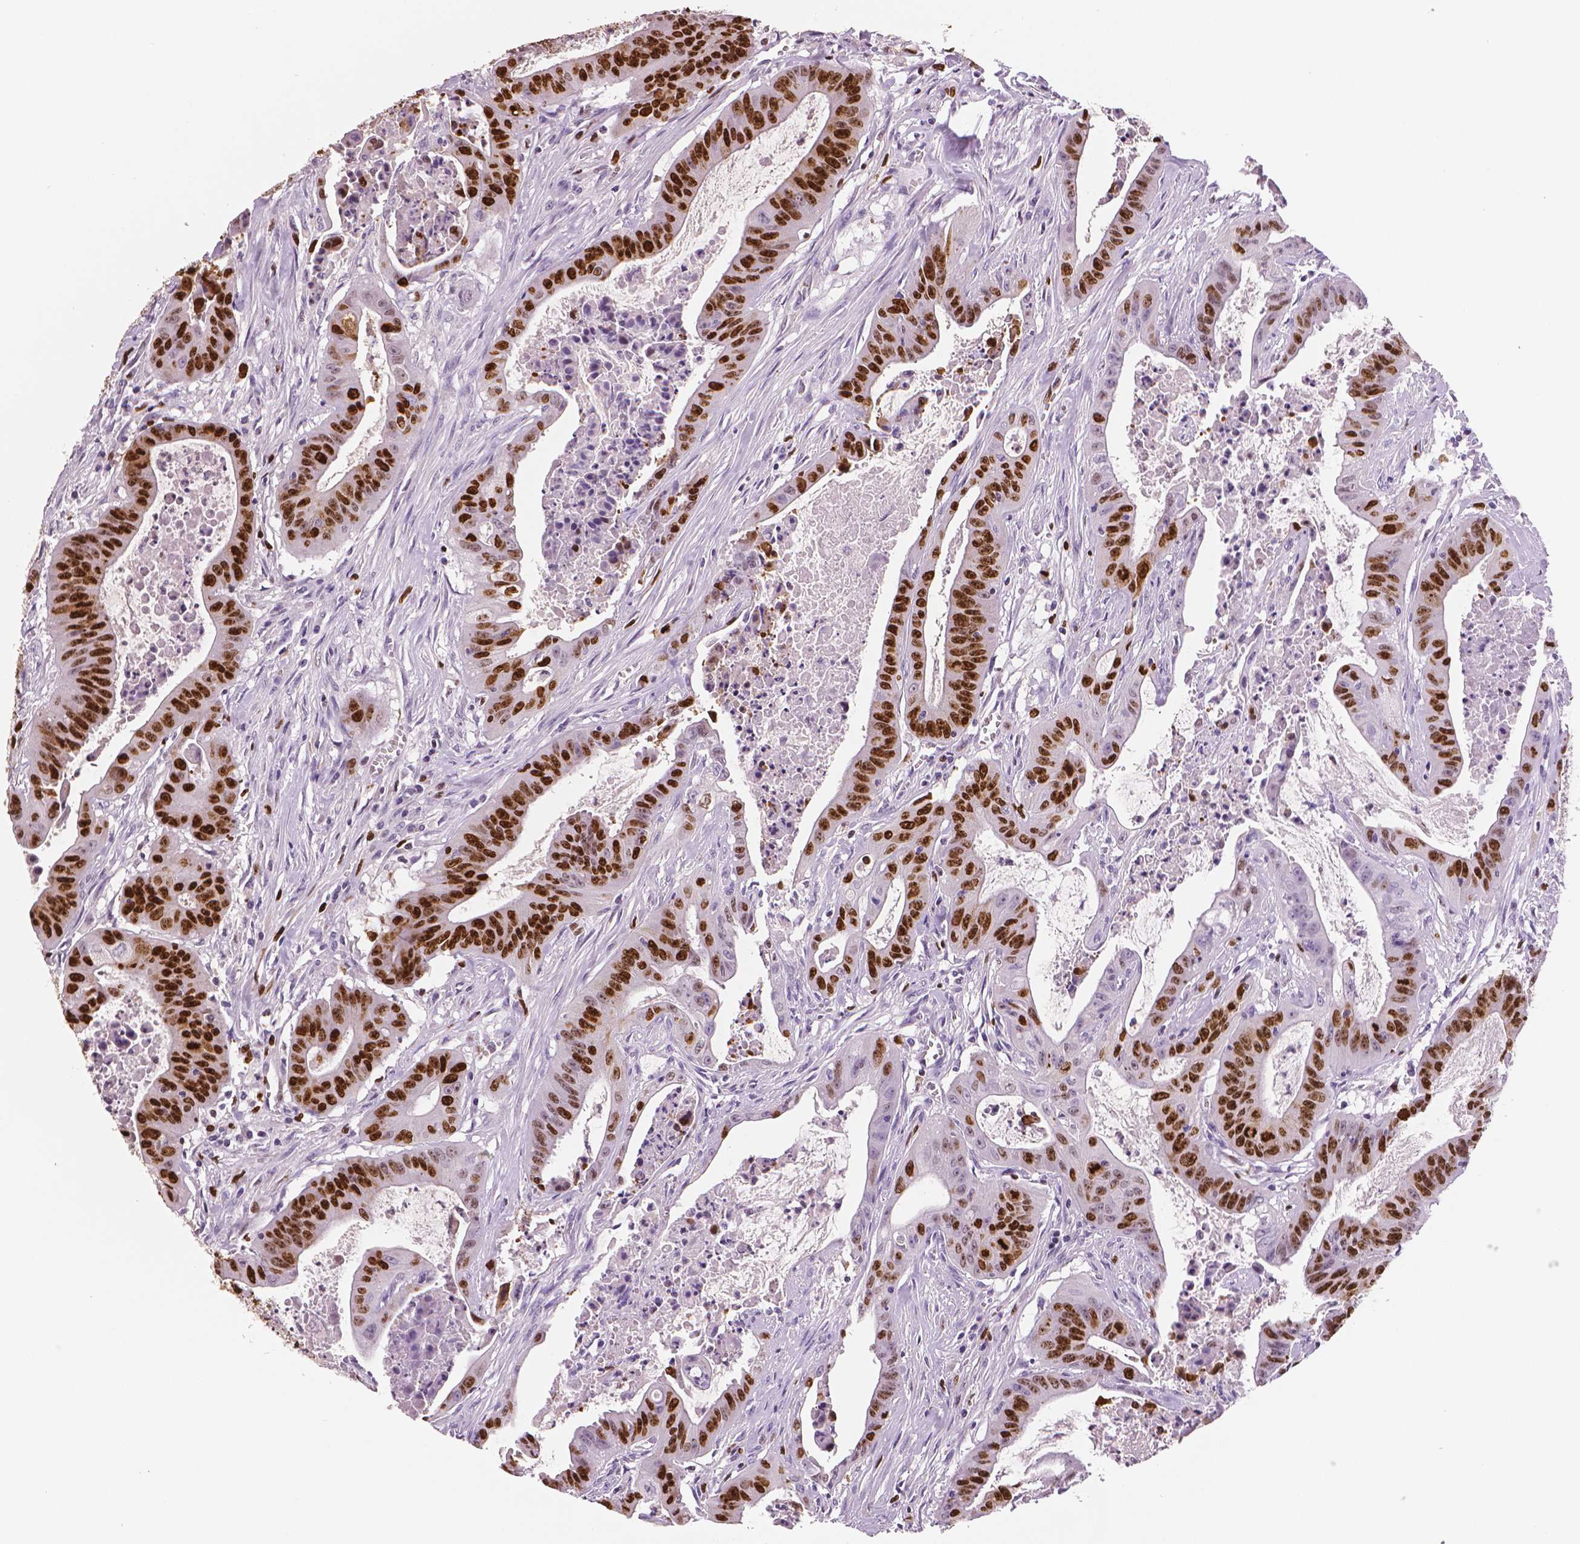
{"staining": {"intensity": "strong", "quantity": "25%-75%", "location": "nuclear"}, "tissue": "colorectal cancer", "cell_type": "Tumor cells", "image_type": "cancer", "snomed": [{"axis": "morphology", "description": "Adenocarcinoma, NOS"}, {"axis": "topography", "description": "Colon"}], "caption": "Protein staining exhibits strong nuclear positivity in about 25%-75% of tumor cells in adenocarcinoma (colorectal).", "gene": "MKI67", "patient": {"sex": "male", "age": 33}}